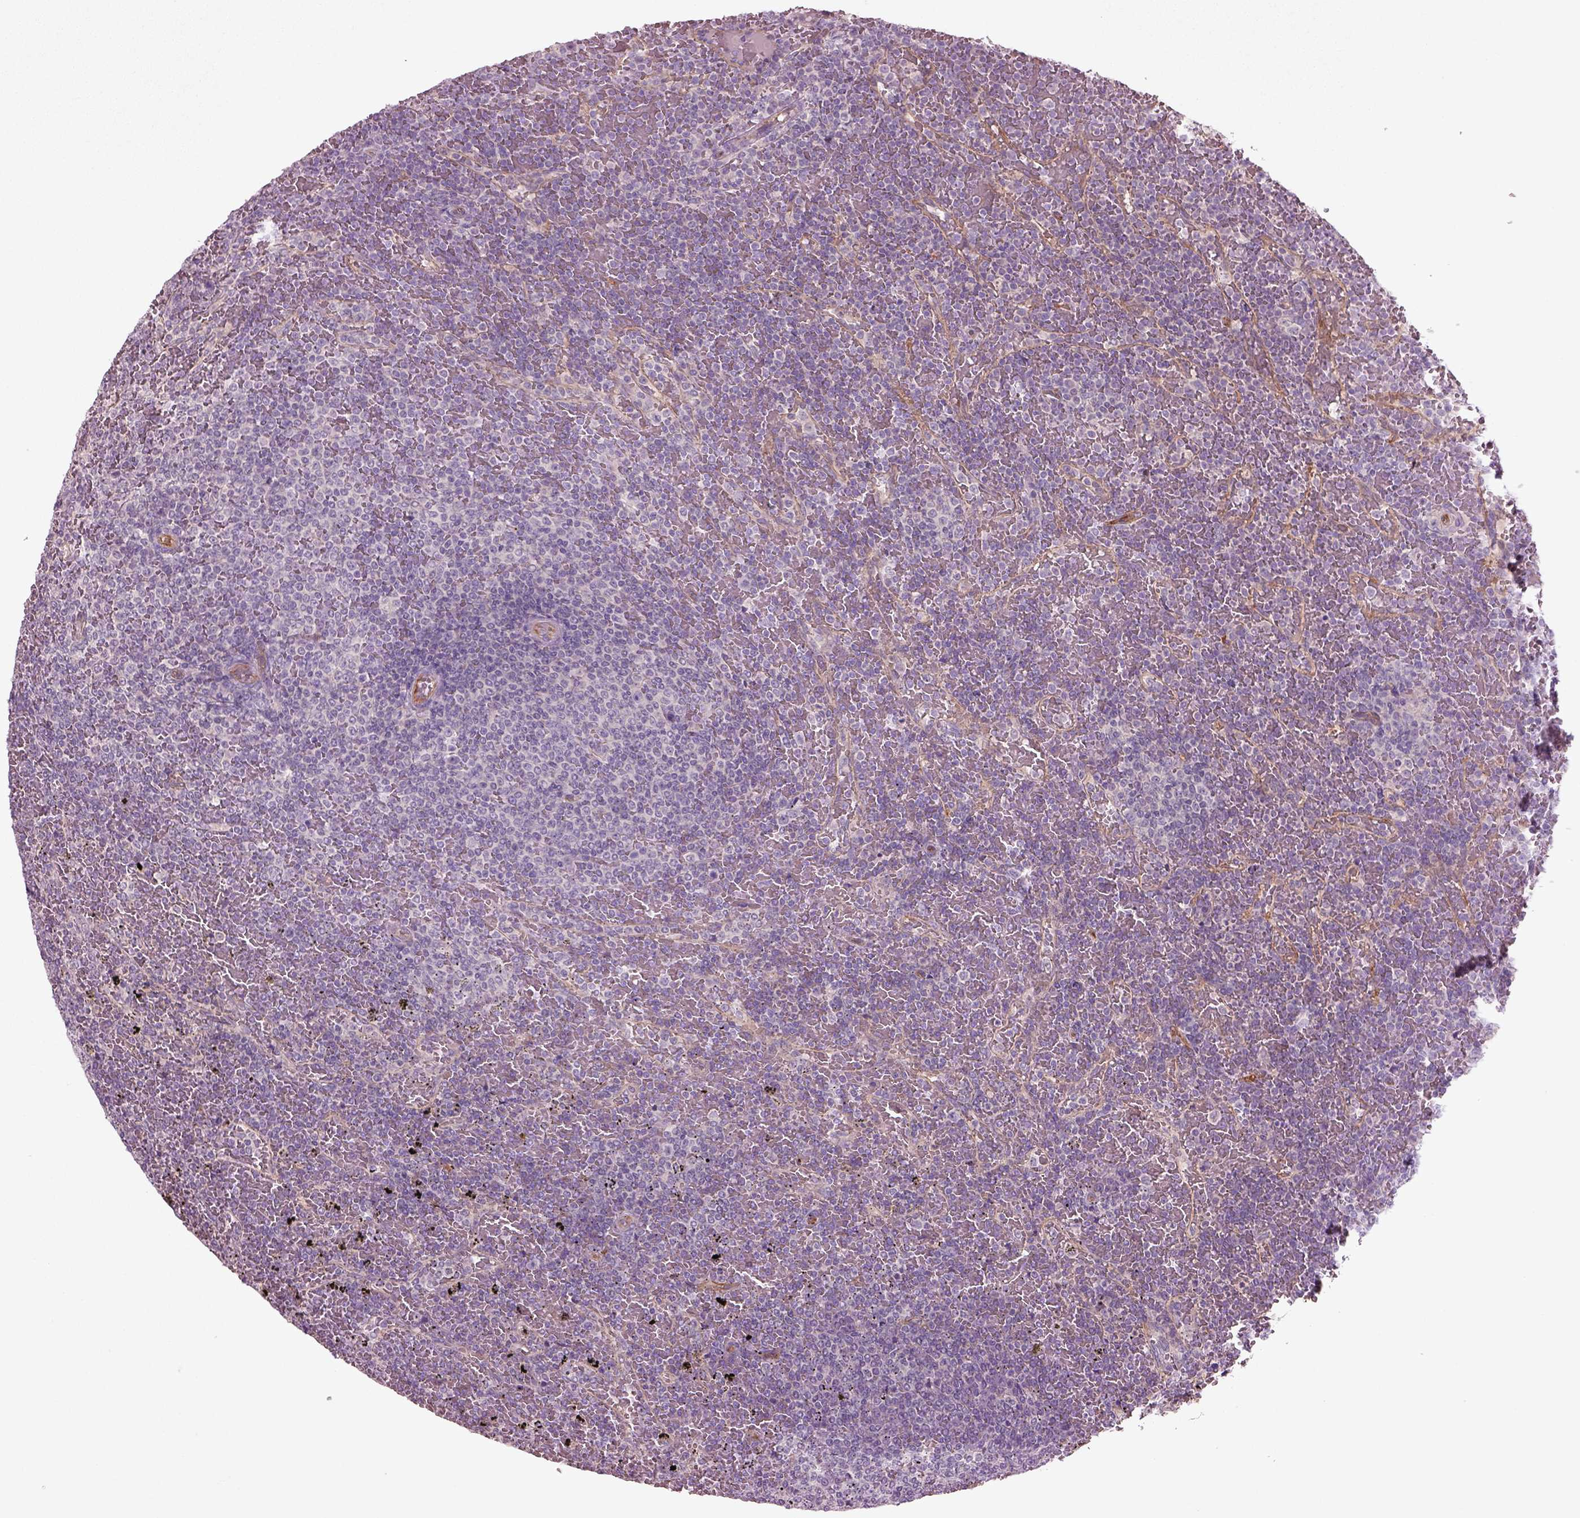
{"staining": {"intensity": "negative", "quantity": "none", "location": "none"}, "tissue": "lymphoma", "cell_type": "Tumor cells", "image_type": "cancer", "snomed": [{"axis": "morphology", "description": "Malignant lymphoma, non-Hodgkin's type, Low grade"}, {"axis": "topography", "description": "Spleen"}], "caption": "Tumor cells are negative for brown protein staining in low-grade malignant lymphoma, non-Hodgkin's type.", "gene": "DUOXA2", "patient": {"sex": "female", "age": 77}}